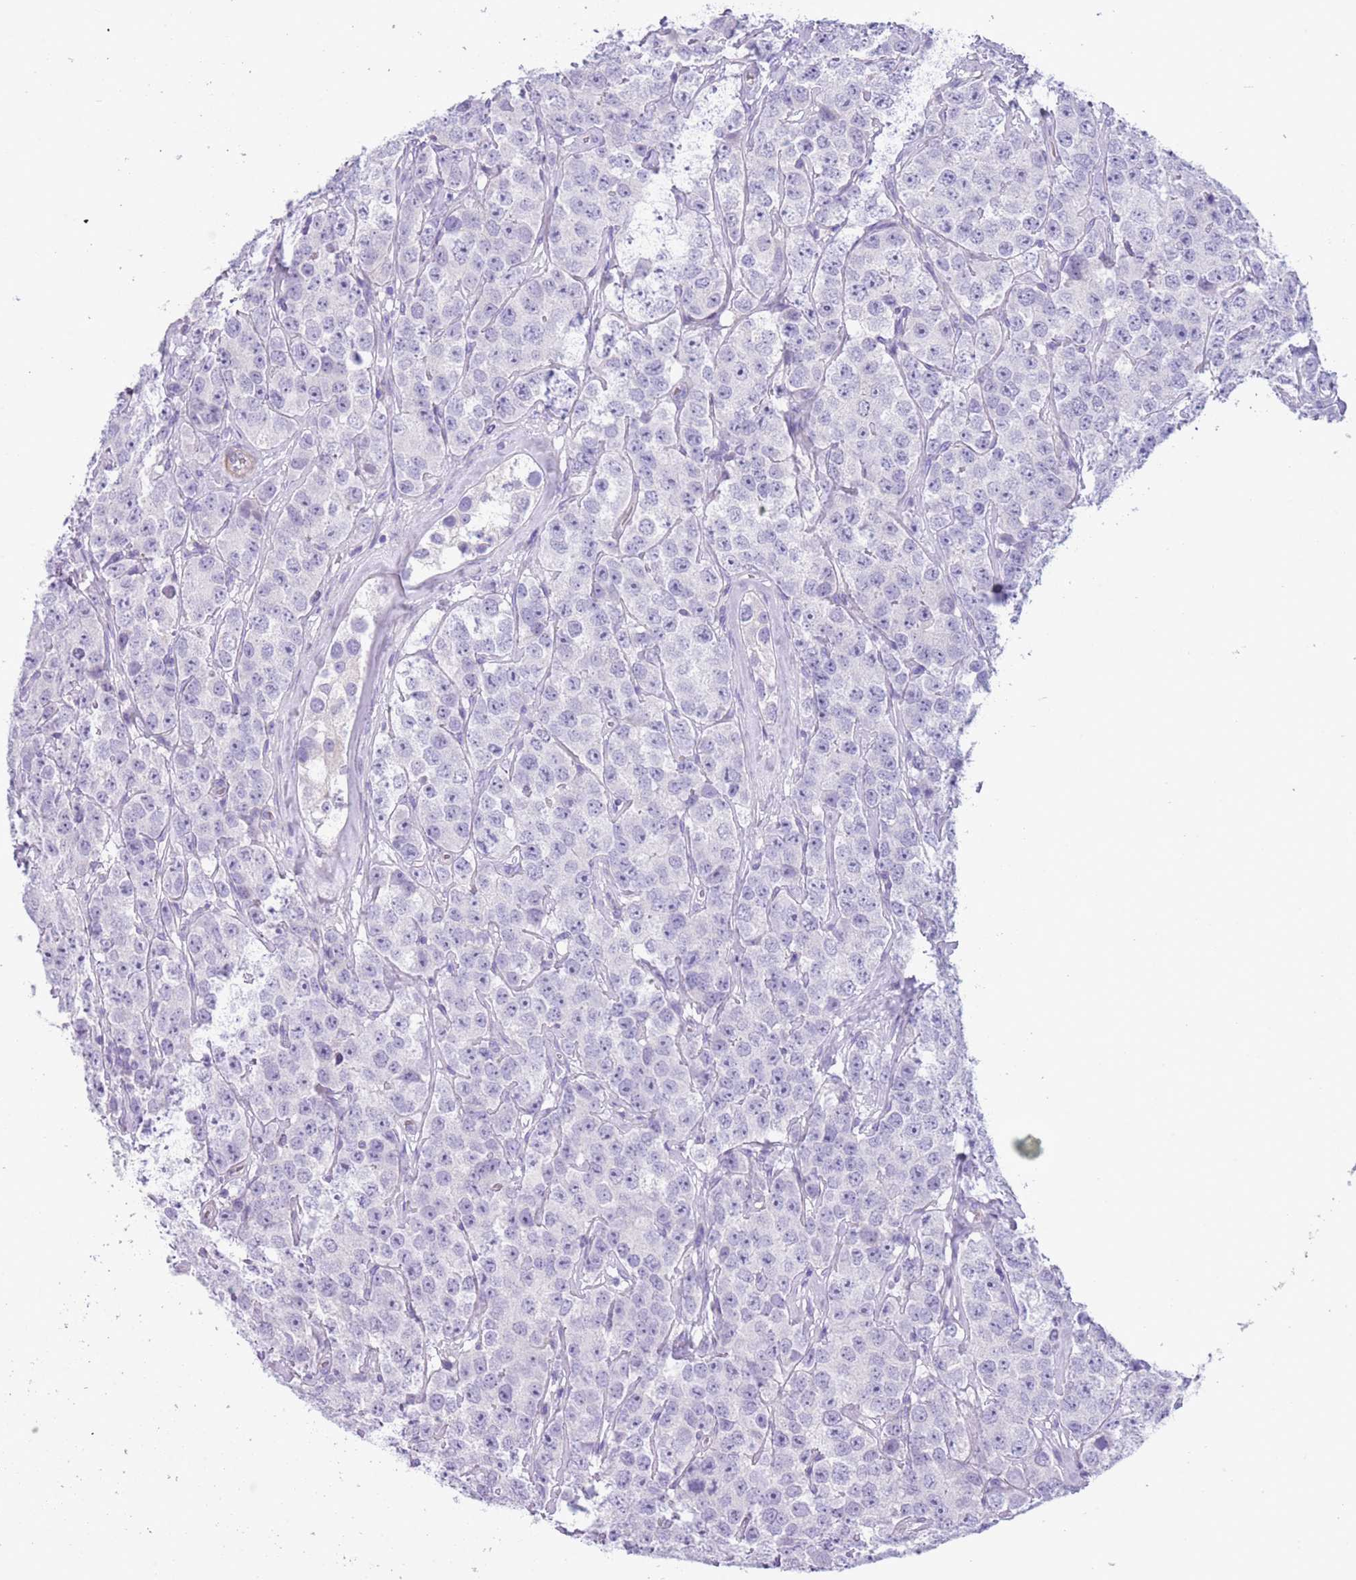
{"staining": {"intensity": "negative", "quantity": "none", "location": "none"}, "tissue": "testis cancer", "cell_type": "Tumor cells", "image_type": "cancer", "snomed": [{"axis": "morphology", "description": "Seminoma, NOS"}, {"axis": "topography", "description": "Testis"}], "caption": "Tumor cells show no significant positivity in testis cancer.", "gene": "OR6M1", "patient": {"sex": "male", "age": 28}}